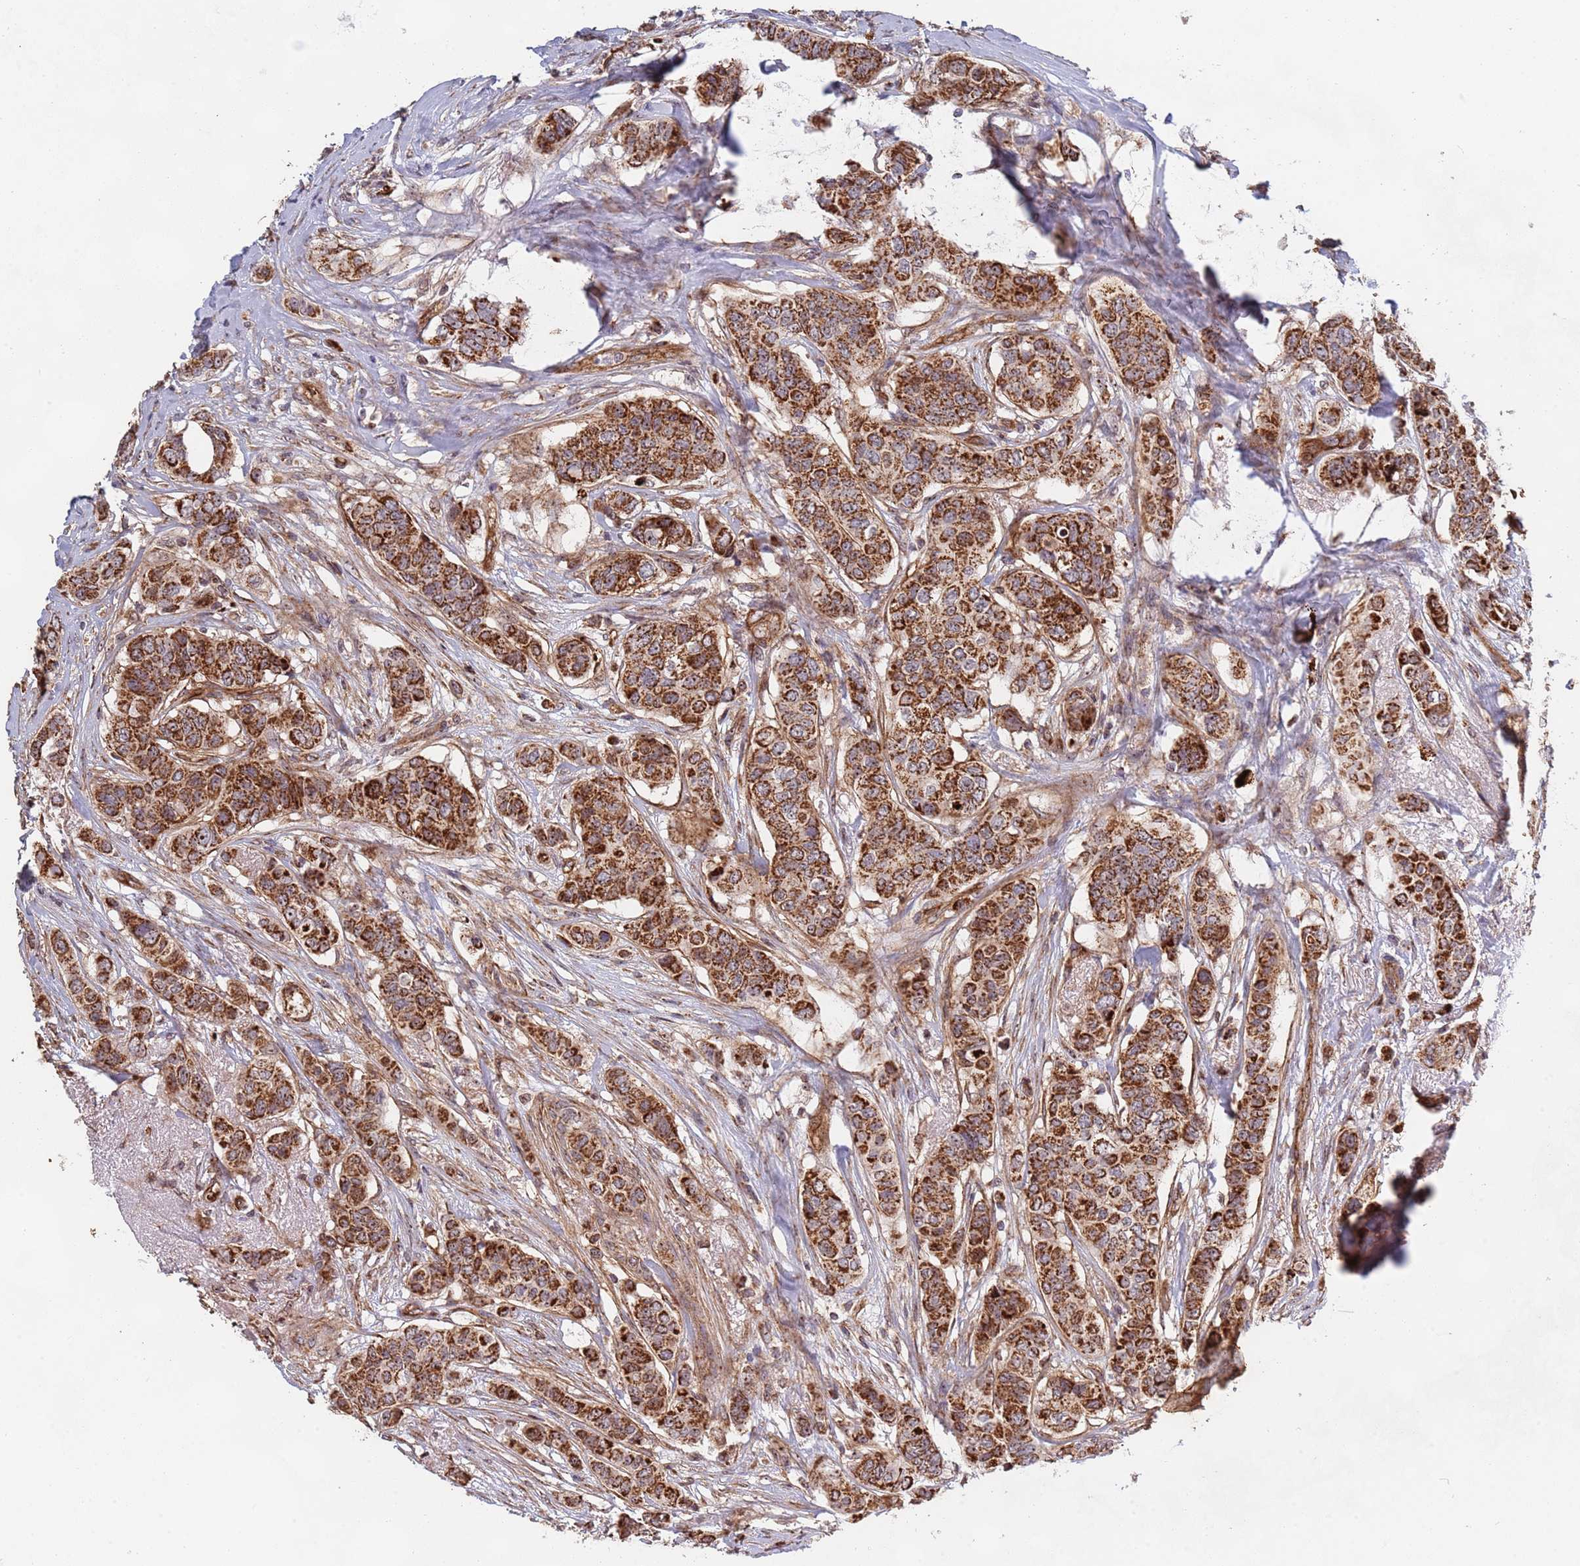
{"staining": {"intensity": "strong", "quantity": ">75%", "location": "cytoplasmic/membranous"}, "tissue": "breast cancer", "cell_type": "Tumor cells", "image_type": "cancer", "snomed": [{"axis": "morphology", "description": "Lobular carcinoma"}, {"axis": "topography", "description": "Breast"}], "caption": "There is high levels of strong cytoplasmic/membranous positivity in tumor cells of breast cancer (lobular carcinoma), as demonstrated by immunohistochemical staining (brown color).", "gene": "DCHS1", "patient": {"sex": "female", "age": 51}}